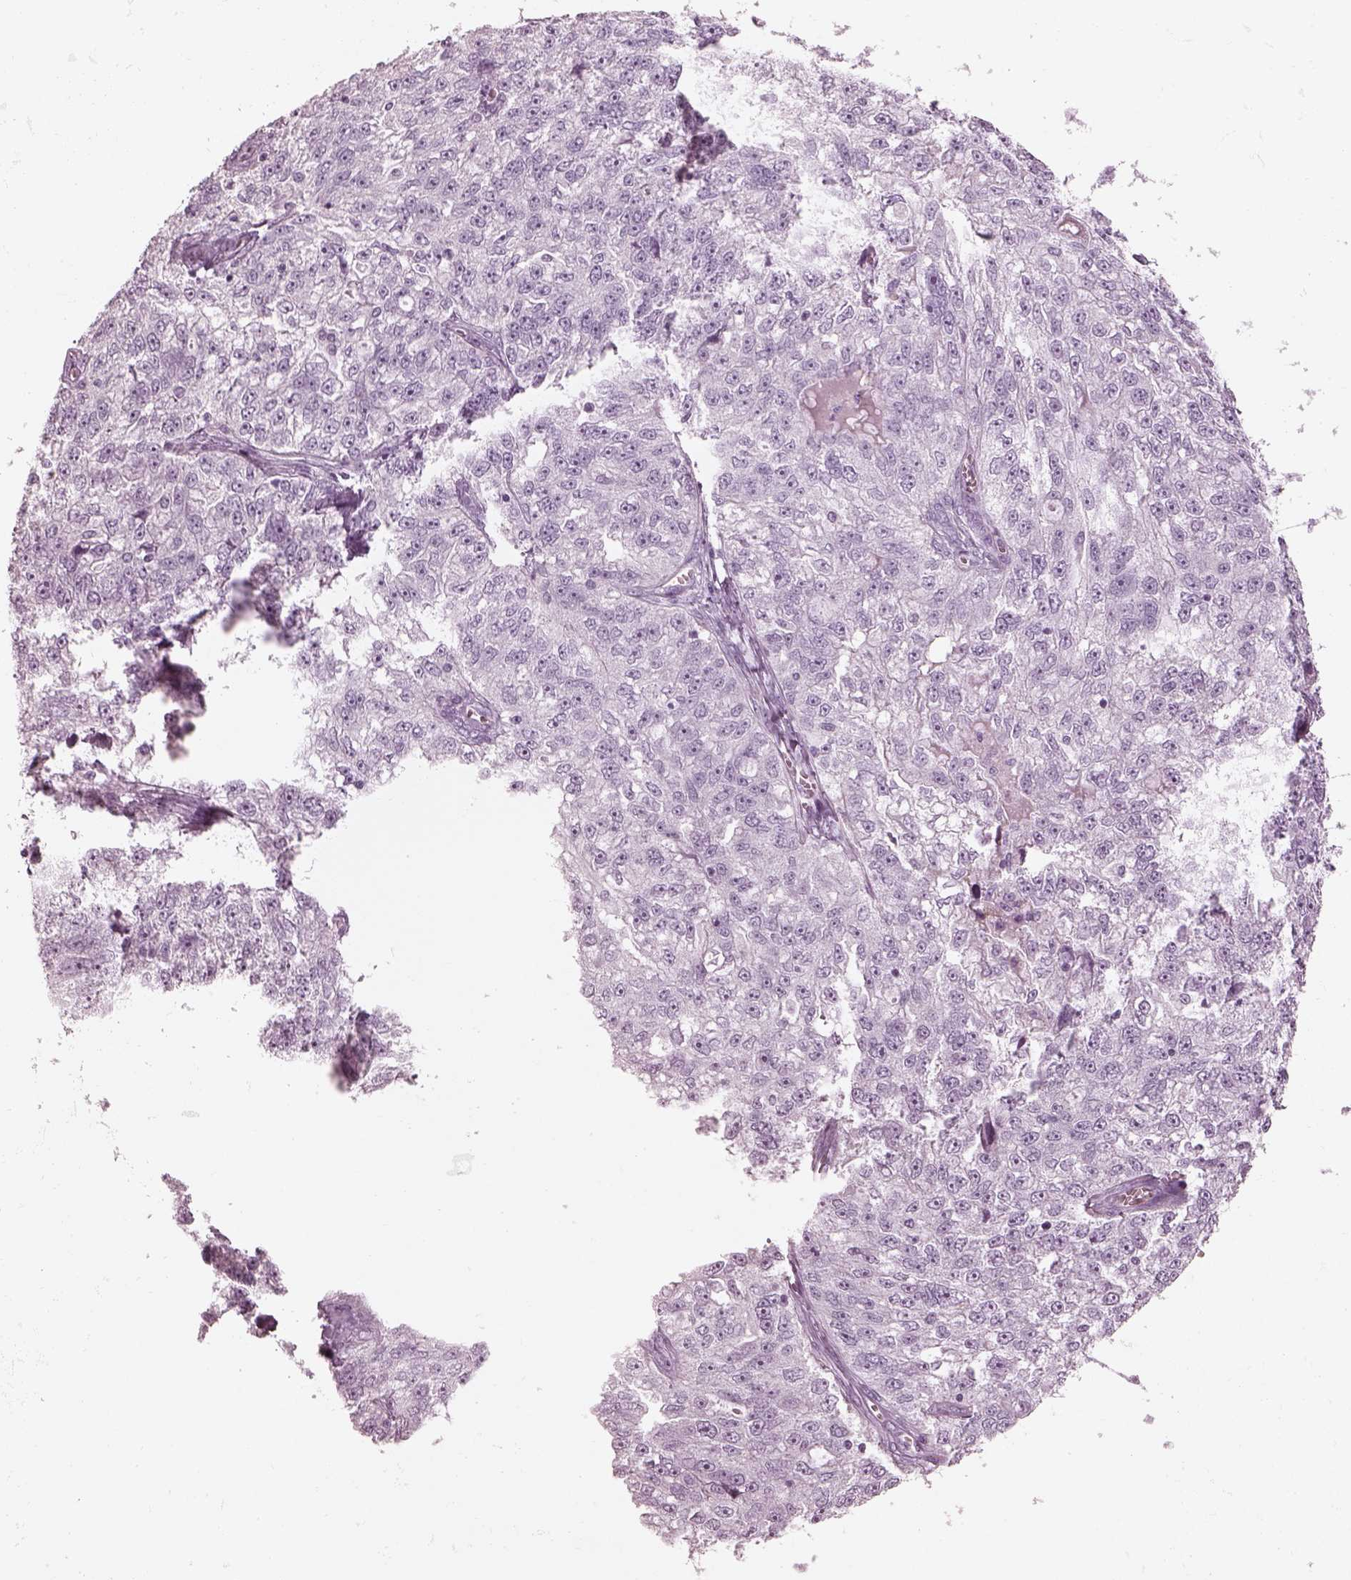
{"staining": {"intensity": "negative", "quantity": "none", "location": "none"}, "tissue": "ovarian cancer", "cell_type": "Tumor cells", "image_type": "cancer", "snomed": [{"axis": "morphology", "description": "Cystadenocarcinoma, serous, NOS"}, {"axis": "topography", "description": "Ovary"}], "caption": "There is no significant positivity in tumor cells of ovarian cancer (serous cystadenocarcinoma).", "gene": "OPN4", "patient": {"sex": "female", "age": 51}}